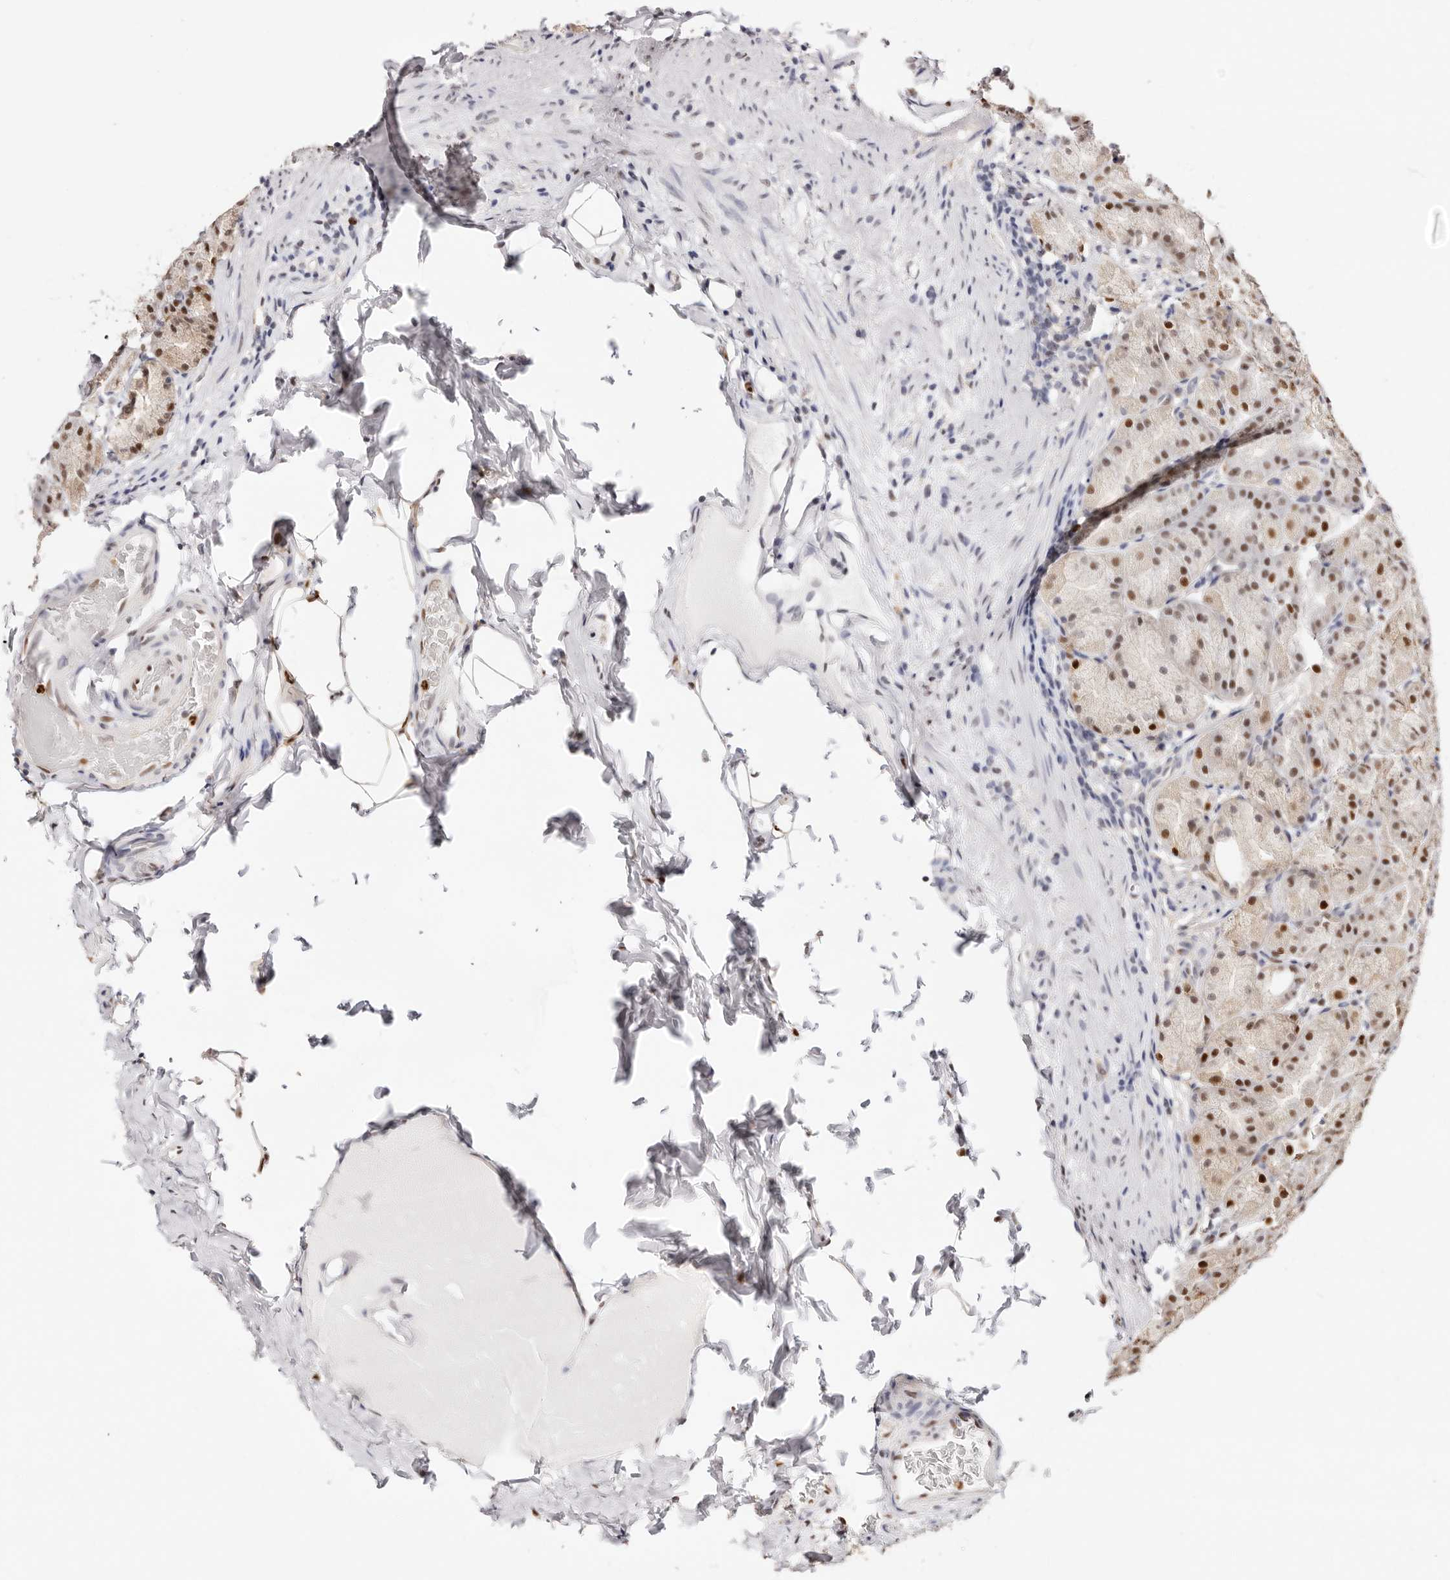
{"staining": {"intensity": "strong", "quantity": "25%-75%", "location": "nuclear"}, "tissue": "stomach", "cell_type": "Glandular cells", "image_type": "normal", "snomed": [{"axis": "morphology", "description": "Normal tissue, NOS"}, {"axis": "topography", "description": "Stomach, upper"}], "caption": "High-power microscopy captured an immunohistochemistry (IHC) photomicrograph of benign stomach, revealing strong nuclear staining in about 25%-75% of glandular cells. (Stains: DAB (3,3'-diaminobenzidine) in brown, nuclei in blue, Microscopy: brightfield microscopy at high magnification).", "gene": "TKT", "patient": {"sex": "male", "age": 68}}